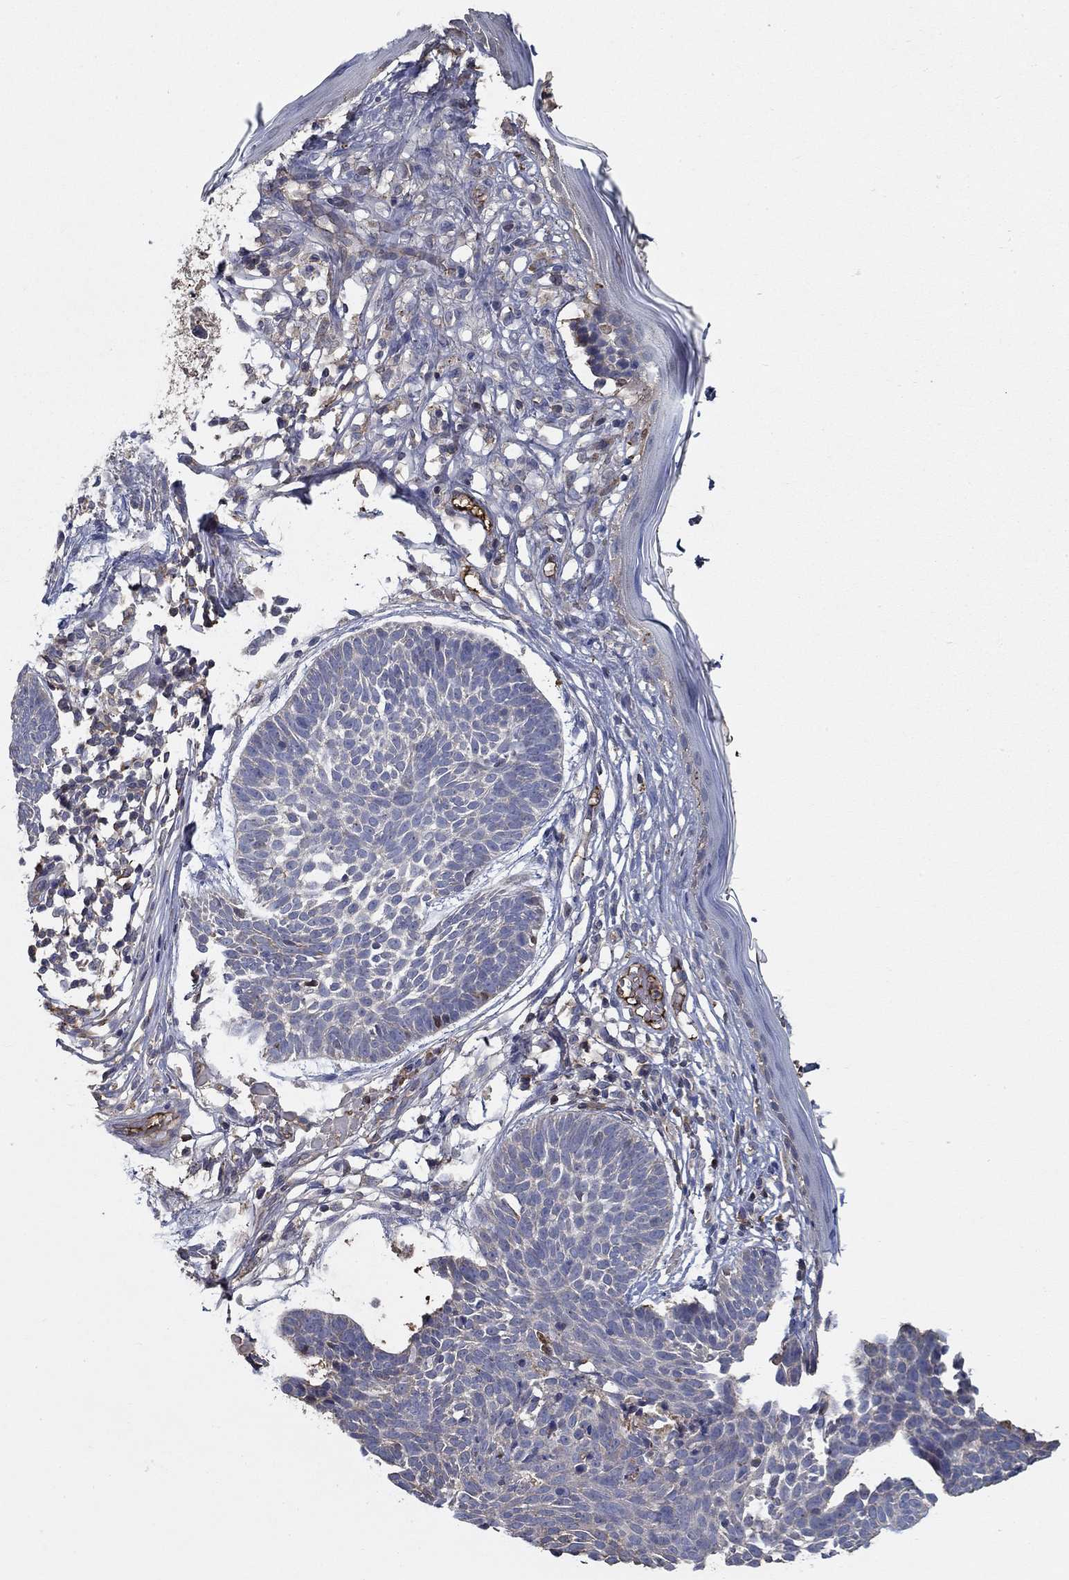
{"staining": {"intensity": "negative", "quantity": "none", "location": "none"}, "tissue": "skin cancer", "cell_type": "Tumor cells", "image_type": "cancer", "snomed": [{"axis": "morphology", "description": "Basal cell carcinoma"}, {"axis": "topography", "description": "Skin"}], "caption": "Human skin cancer stained for a protein using immunohistochemistry (IHC) demonstrates no staining in tumor cells.", "gene": "IL10", "patient": {"sex": "male", "age": 85}}